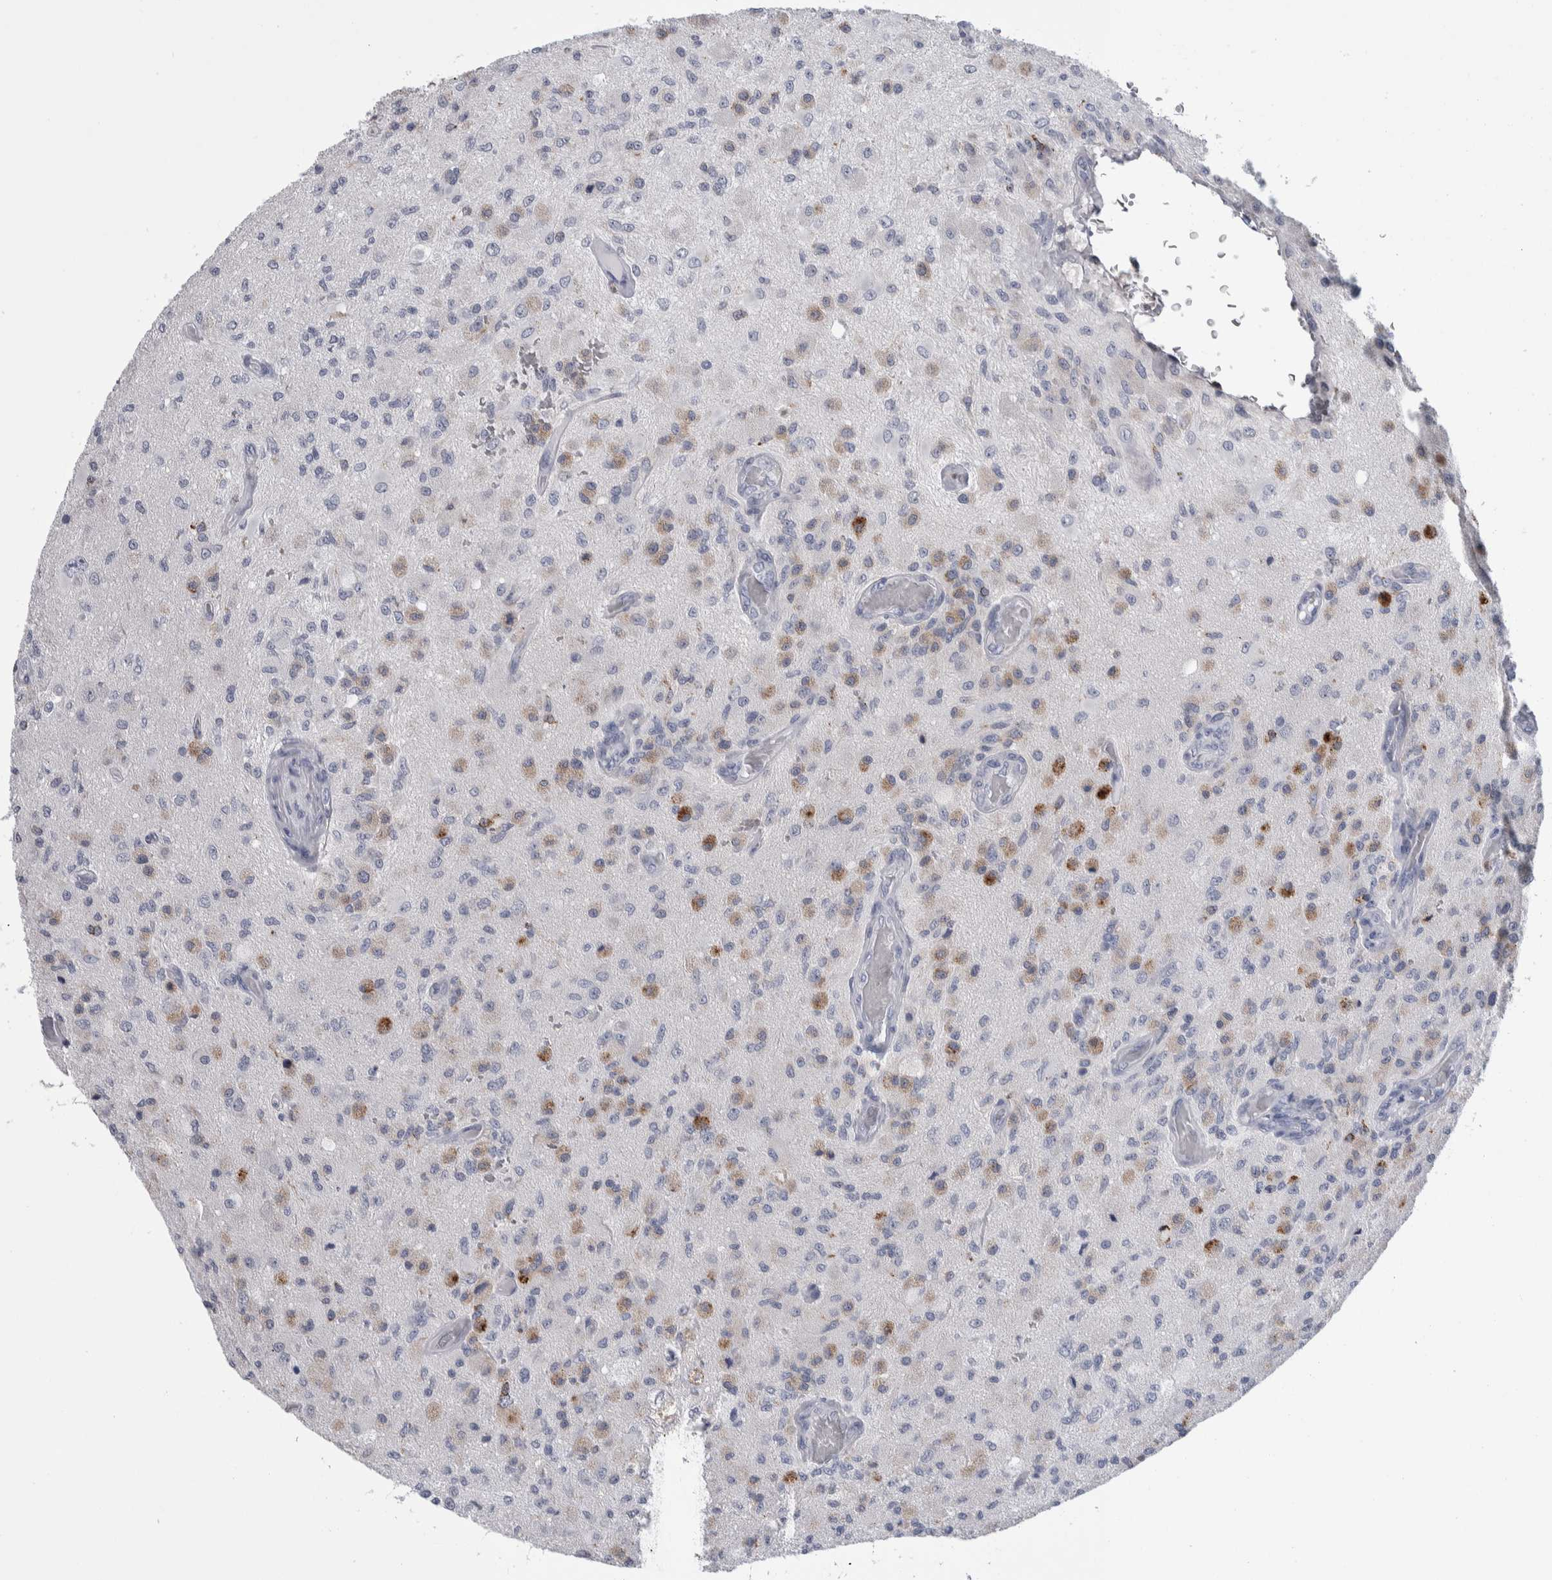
{"staining": {"intensity": "moderate", "quantity": "<25%", "location": "cytoplasmic/membranous"}, "tissue": "glioma", "cell_type": "Tumor cells", "image_type": "cancer", "snomed": [{"axis": "morphology", "description": "Normal tissue, NOS"}, {"axis": "morphology", "description": "Glioma, malignant, High grade"}, {"axis": "topography", "description": "Cerebral cortex"}], "caption": "Glioma stained for a protein (brown) shows moderate cytoplasmic/membranous positive staining in about <25% of tumor cells.", "gene": "LURAP1L", "patient": {"sex": "male", "age": 77}}